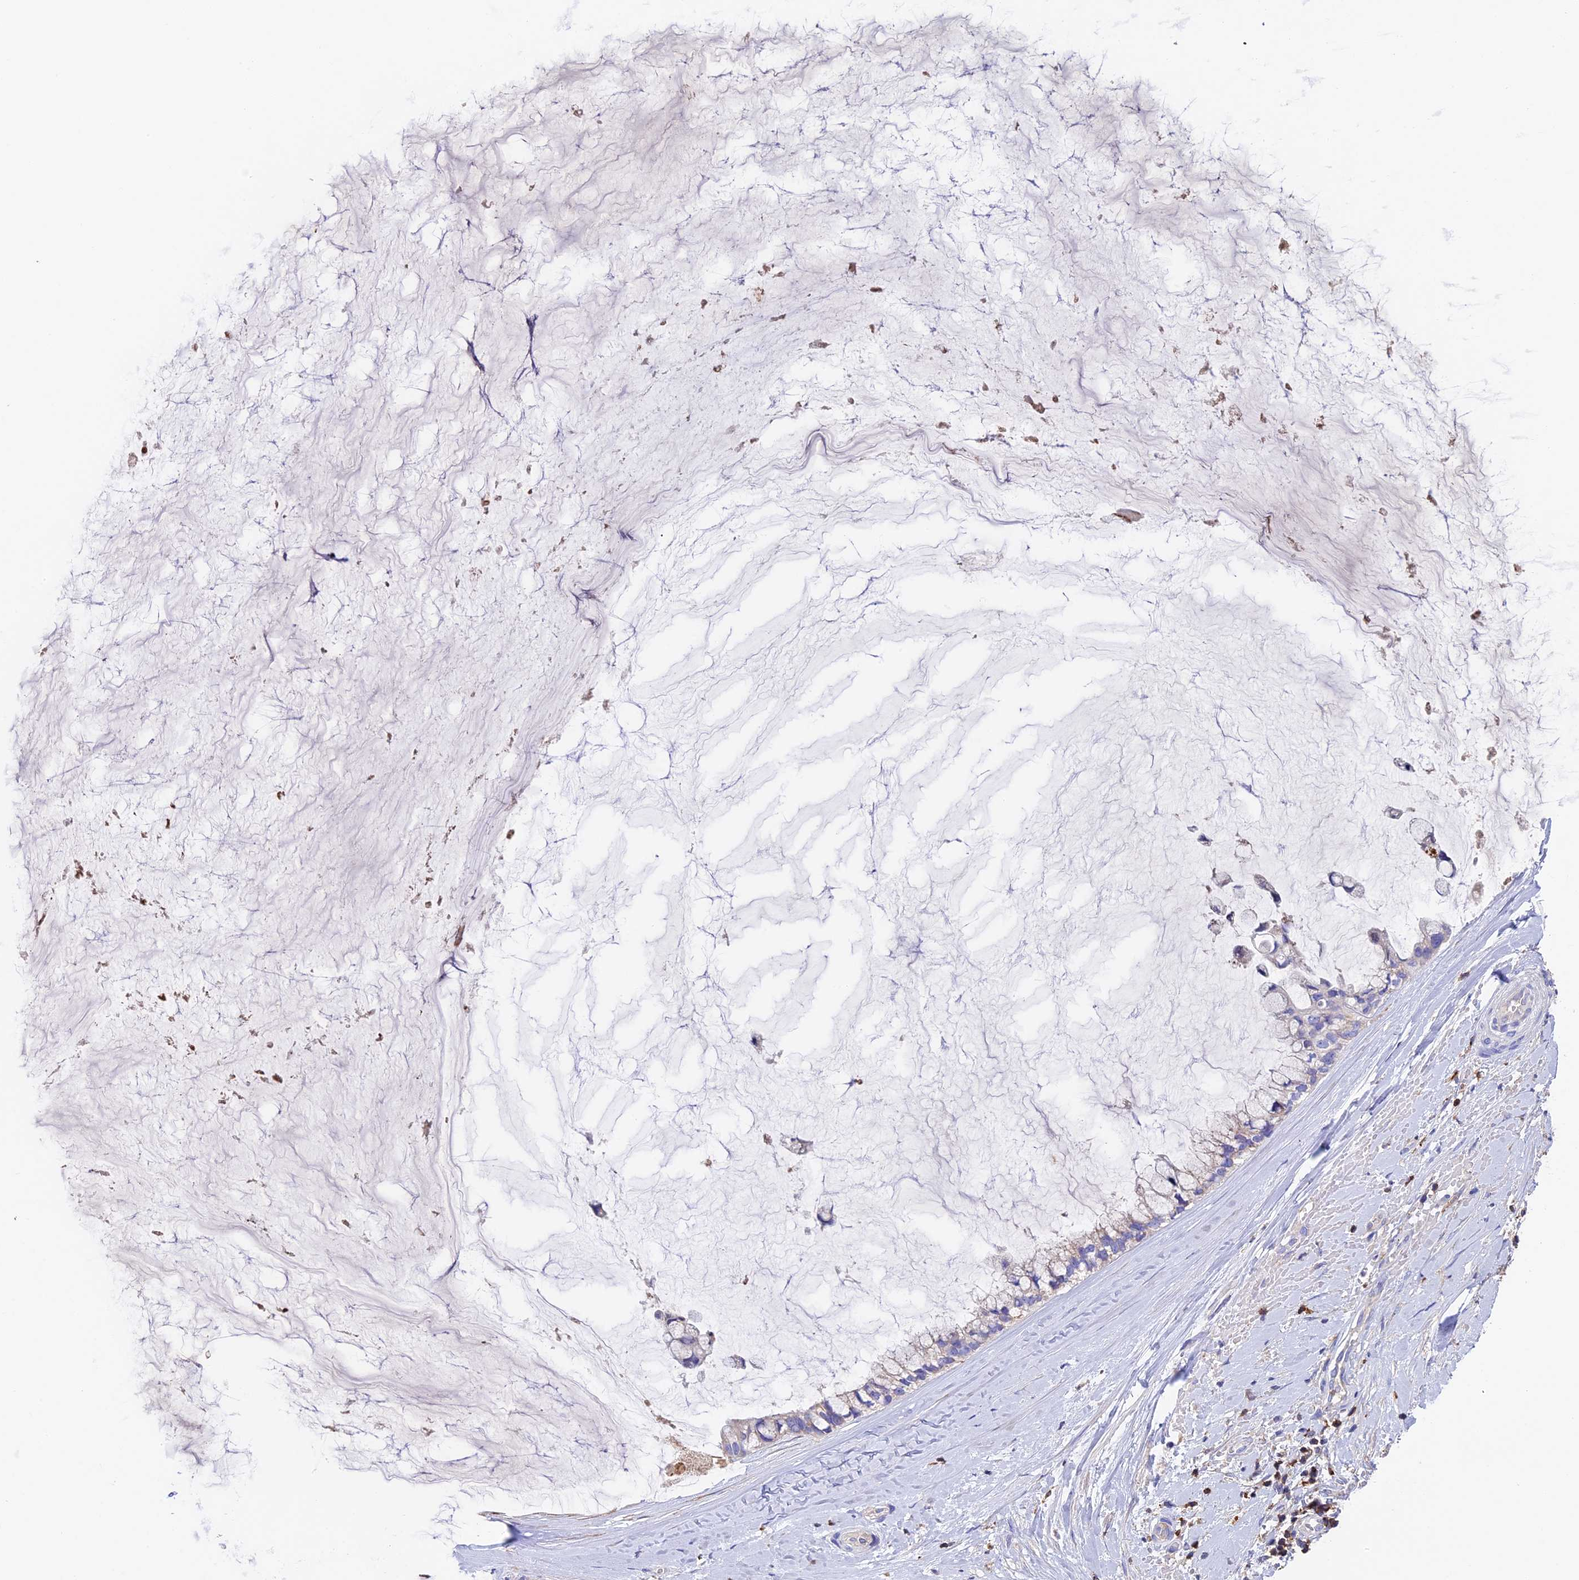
{"staining": {"intensity": "negative", "quantity": "none", "location": "none"}, "tissue": "ovarian cancer", "cell_type": "Tumor cells", "image_type": "cancer", "snomed": [{"axis": "morphology", "description": "Cystadenocarcinoma, mucinous, NOS"}, {"axis": "topography", "description": "Ovary"}], "caption": "The photomicrograph displays no significant positivity in tumor cells of ovarian cancer (mucinous cystadenocarcinoma).", "gene": "ADAT1", "patient": {"sex": "female", "age": 39}}